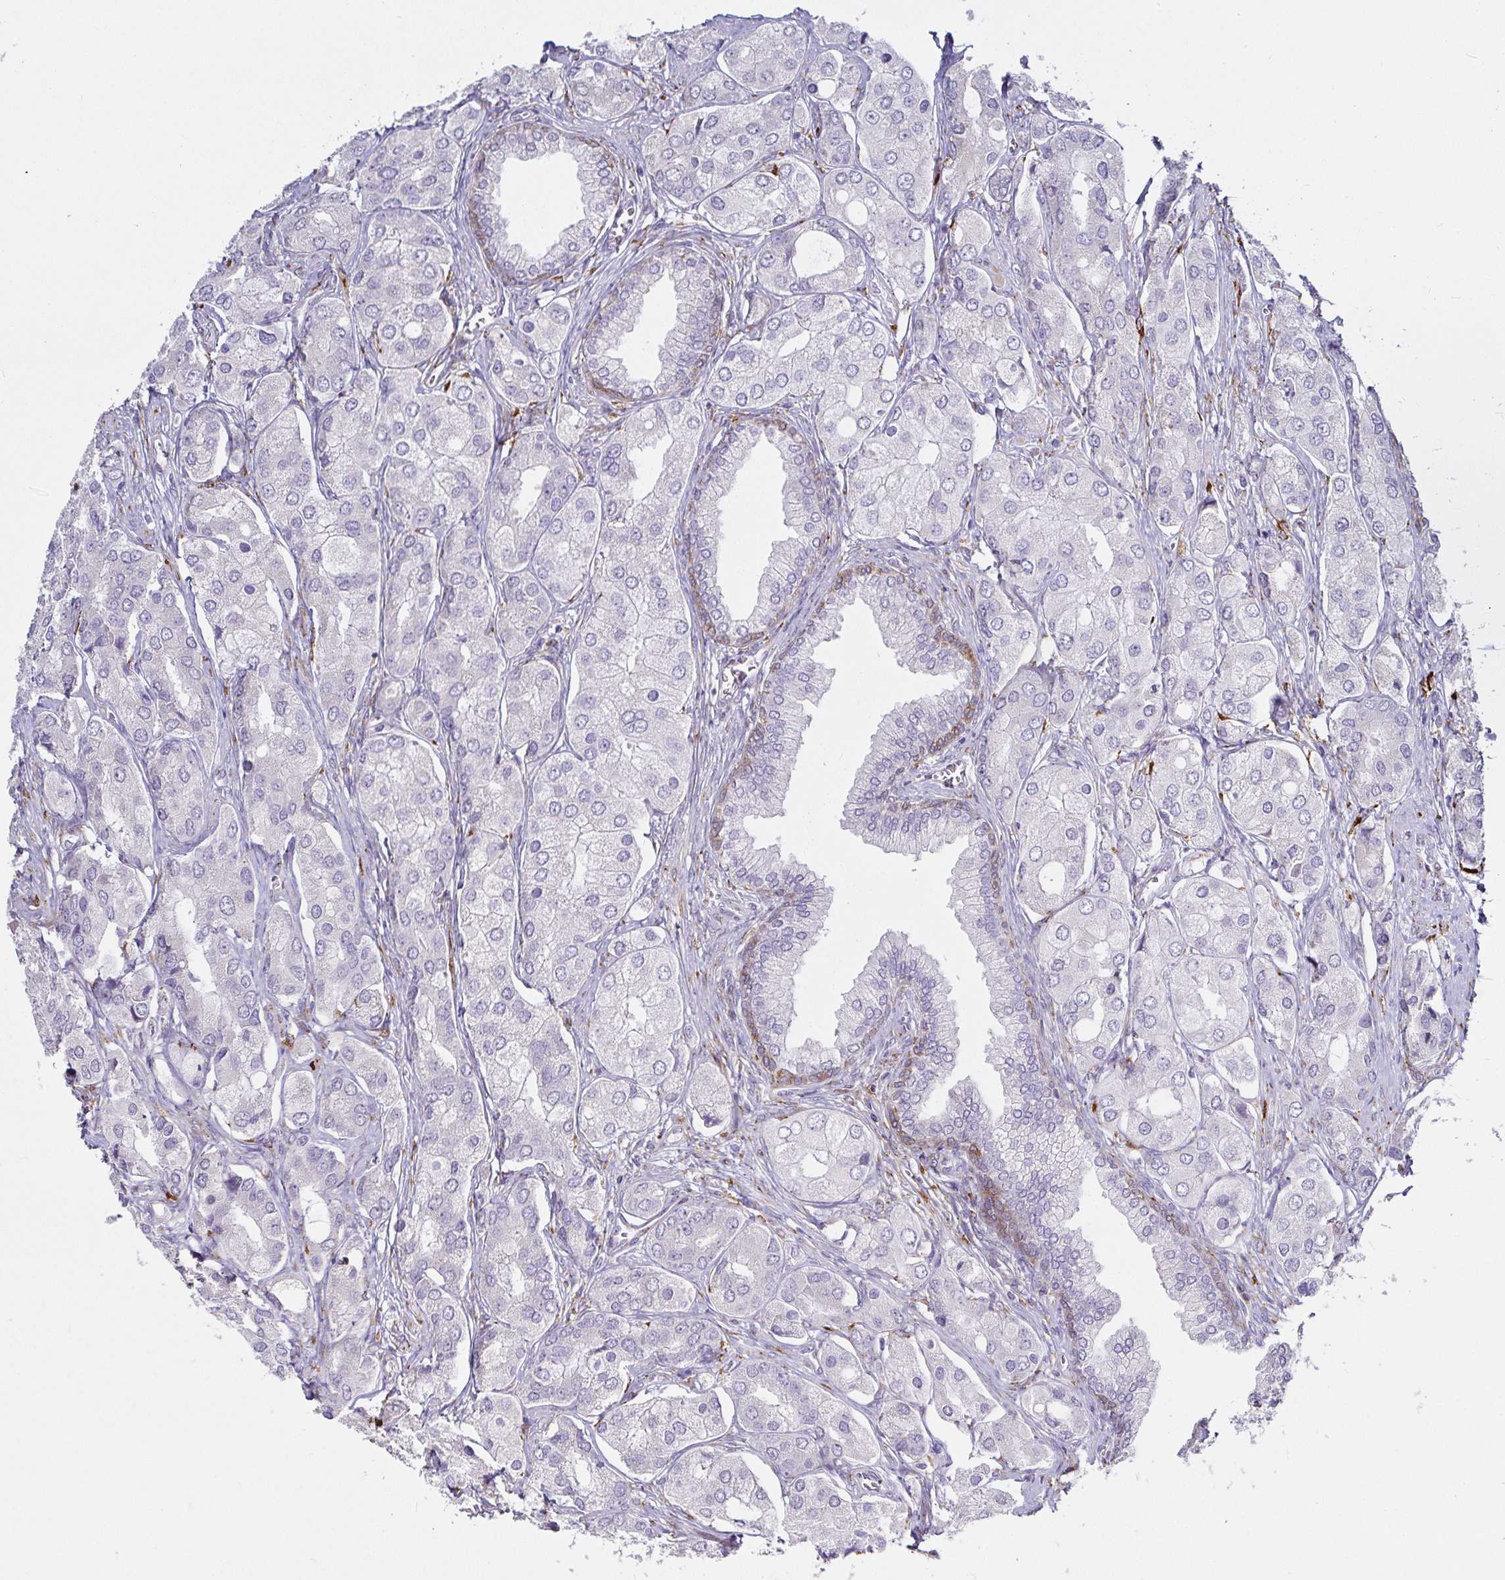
{"staining": {"intensity": "negative", "quantity": "none", "location": "none"}, "tissue": "prostate cancer", "cell_type": "Tumor cells", "image_type": "cancer", "snomed": [{"axis": "morphology", "description": "Adenocarcinoma, Low grade"}, {"axis": "topography", "description": "Prostate"}], "caption": "A micrograph of prostate low-grade adenocarcinoma stained for a protein exhibits no brown staining in tumor cells. (DAB immunohistochemistry visualized using brightfield microscopy, high magnification).", "gene": "P4HA2", "patient": {"sex": "male", "age": 69}}